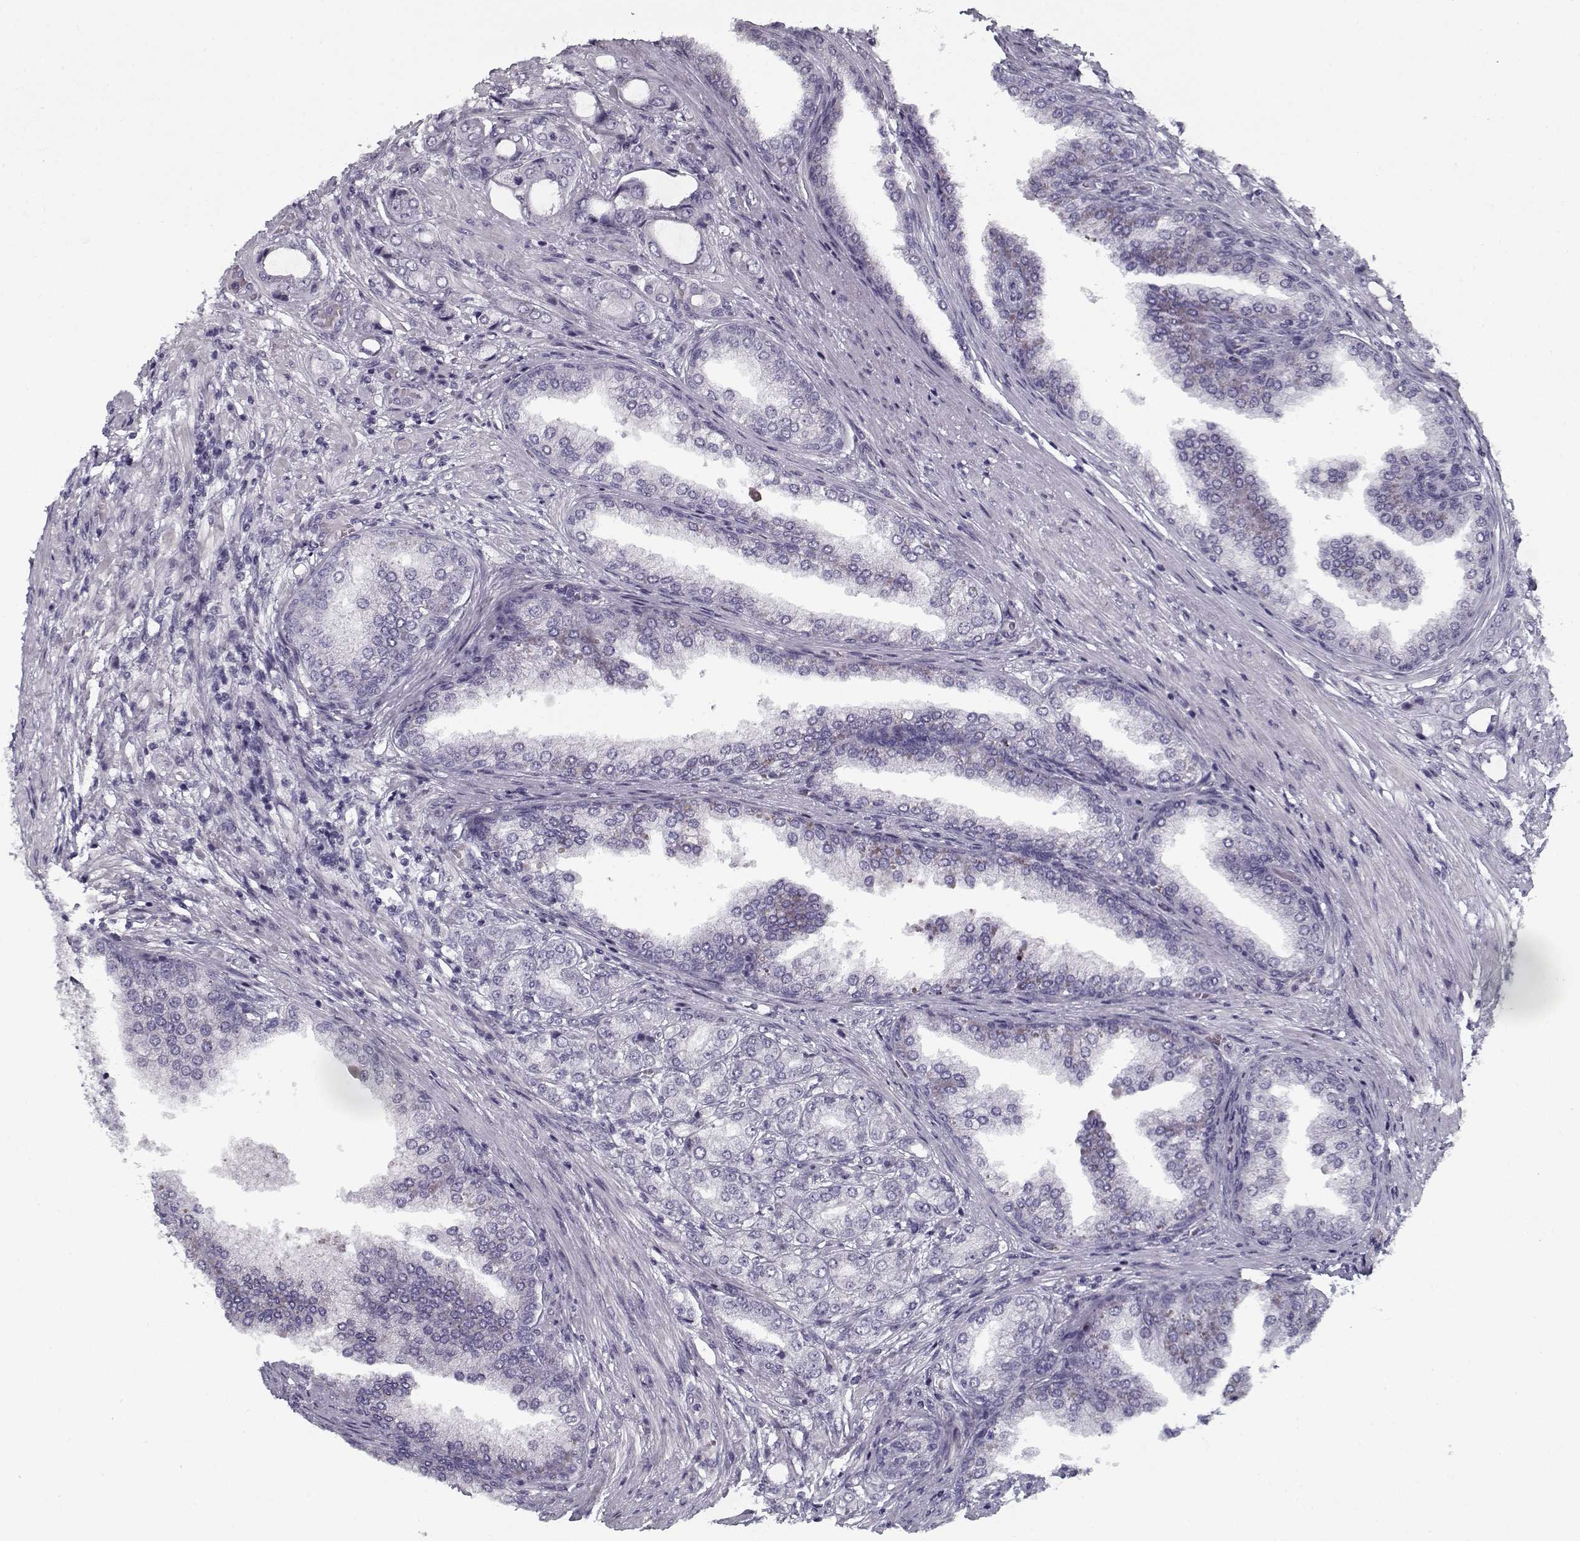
{"staining": {"intensity": "negative", "quantity": "none", "location": "none"}, "tissue": "prostate cancer", "cell_type": "Tumor cells", "image_type": "cancer", "snomed": [{"axis": "morphology", "description": "Adenocarcinoma, NOS"}, {"axis": "topography", "description": "Prostate"}], "caption": "The immunohistochemistry image has no significant staining in tumor cells of prostate cancer (adenocarcinoma) tissue.", "gene": "SPACA9", "patient": {"sex": "male", "age": 63}}